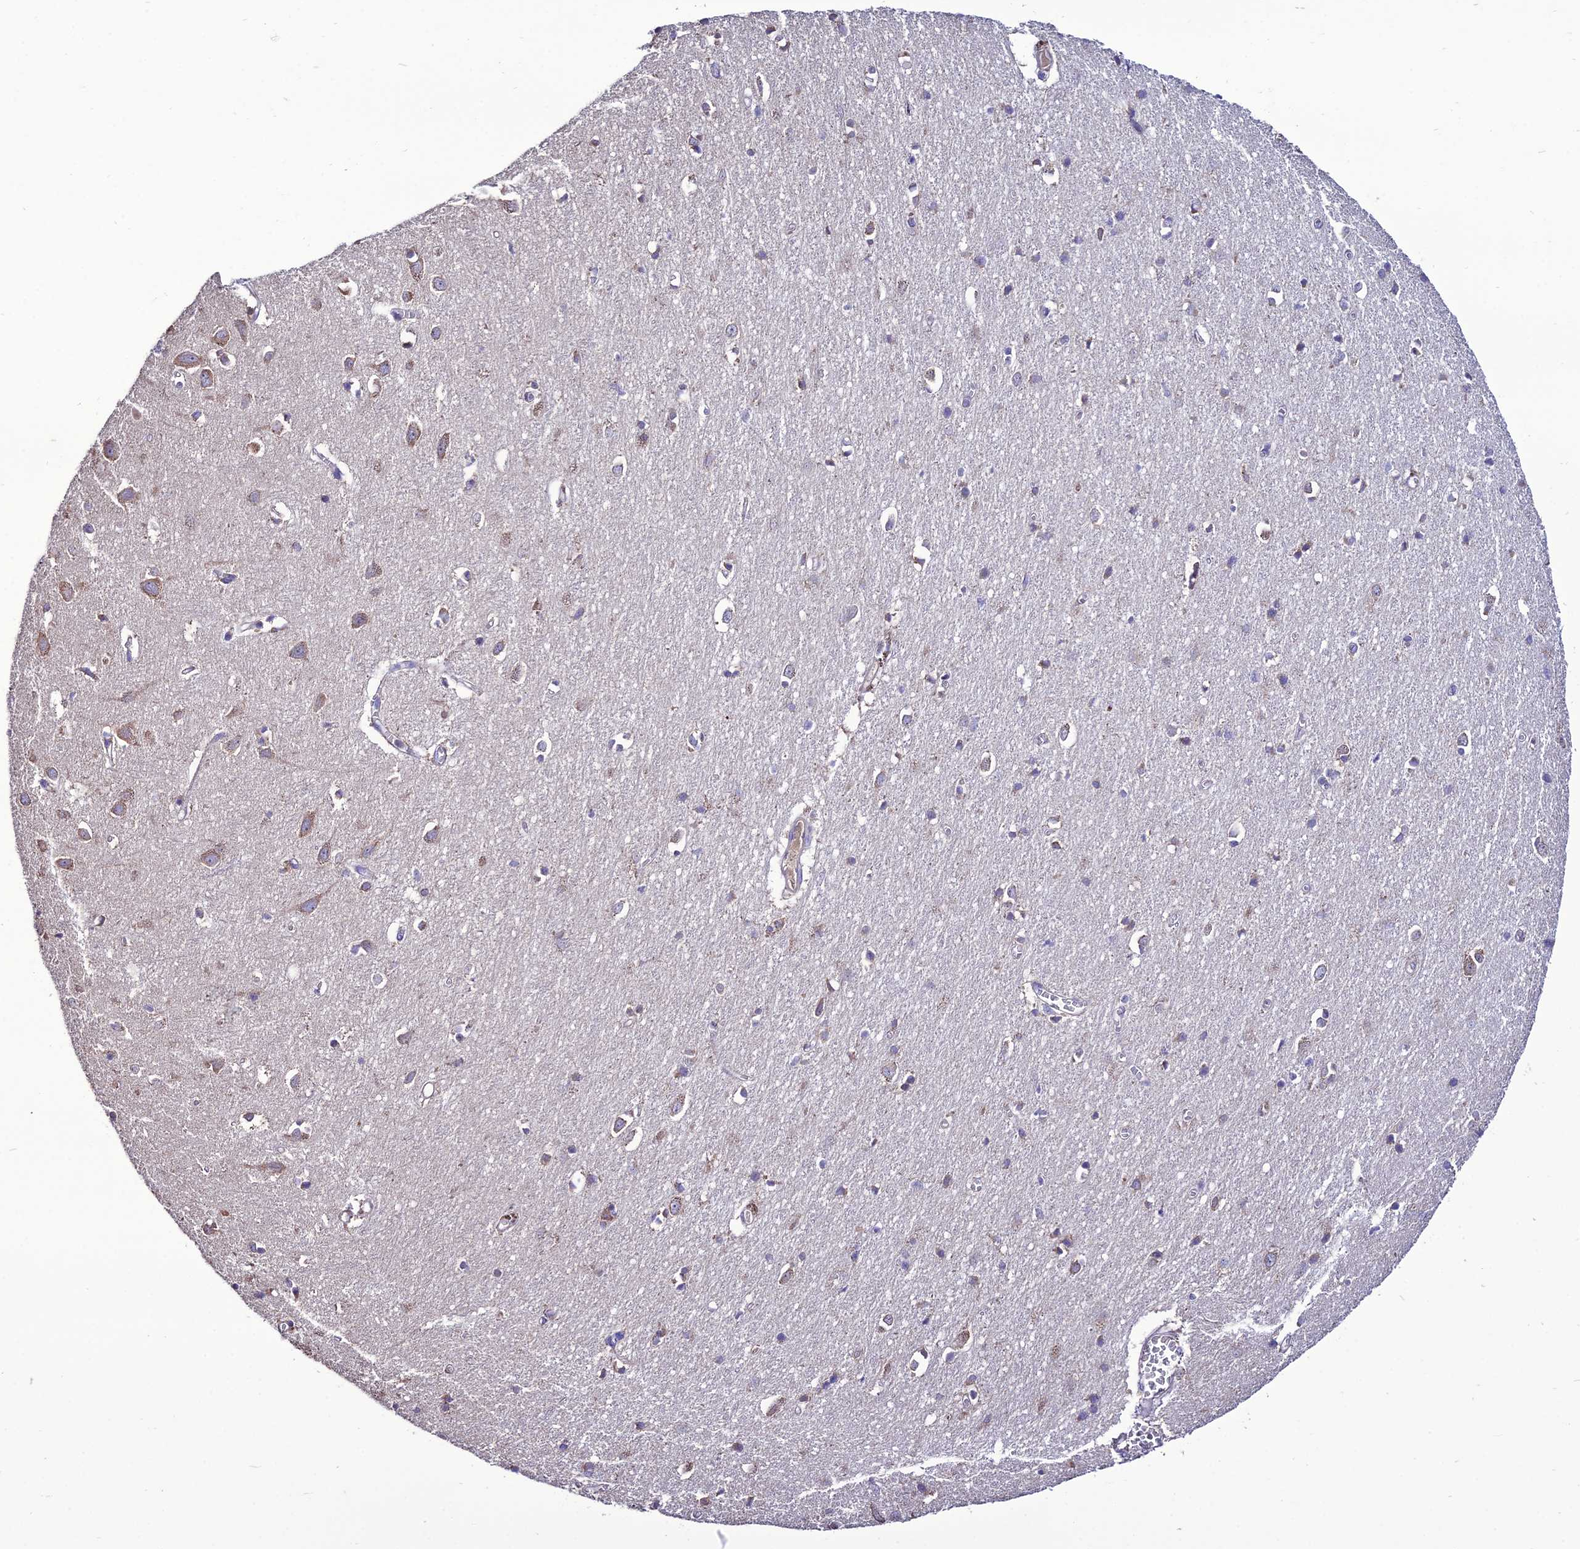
{"staining": {"intensity": "negative", "quantity": "none", "location": "none"}, "tissue": "cerebral cortex", "cell_type": "Endothelial cells", "image_type": "normal", "snomed": [{"axis": "morphology", "description": "Normal tissue, NOS"}, {"axis": "topography", "description": "Cerebral cortex"}], "caption": "Unremarkable cerebral cortex was stained to show a protein in brown. There is no significant staining in endothelial cells. (Stains: DAB (3,3'-diaminobenzidine) immunohistochemistry (IHC) with hematoxylin counter stain, Microscopy: brightfield microscopy at high magnification).", "gene": "HOGA1", "patient": {"sex": "female", "age": 64}}